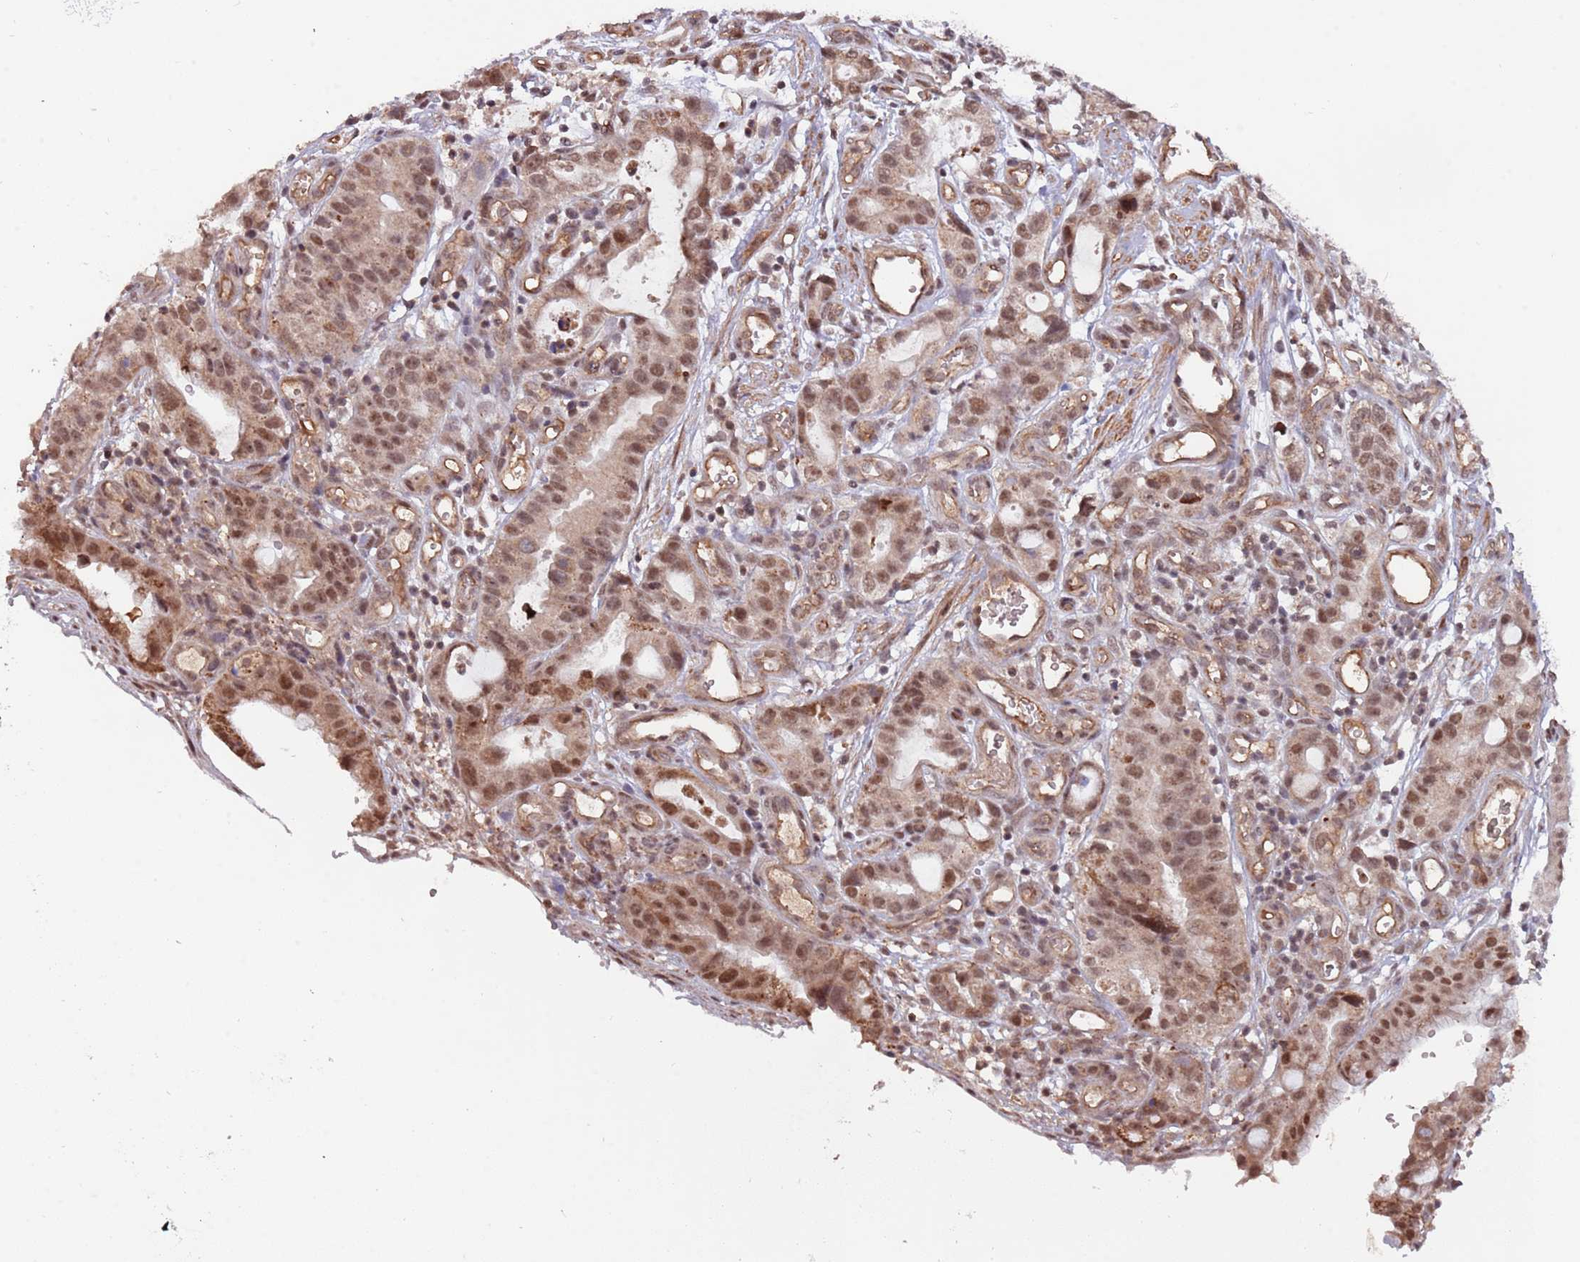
{"staining": {"intensity": "moderate", "quantity": ">75%", "location": "cytoplasmic/membranous,nuclear"}, "tissue": "stomach cancer", "cell_type": "Tumor cells", "image_type": "cancer", "snomed": [{"axis": "morphology", "description": "Adenocarcinoma, NOS"}, {"axis": "topography", "description": "Stomach"}], "caption": "A micrograph of stomach cancer (adenocarcinoma) stained for a protein demonstrates moderate cytoplasmic/membranous and nuclear brown staining in tumor cells. (brown staining indicates protein expression, while blue staining denotes nuclei).", "gene": "SUDS3", "patient": {"sex": "male", "age": 55}}